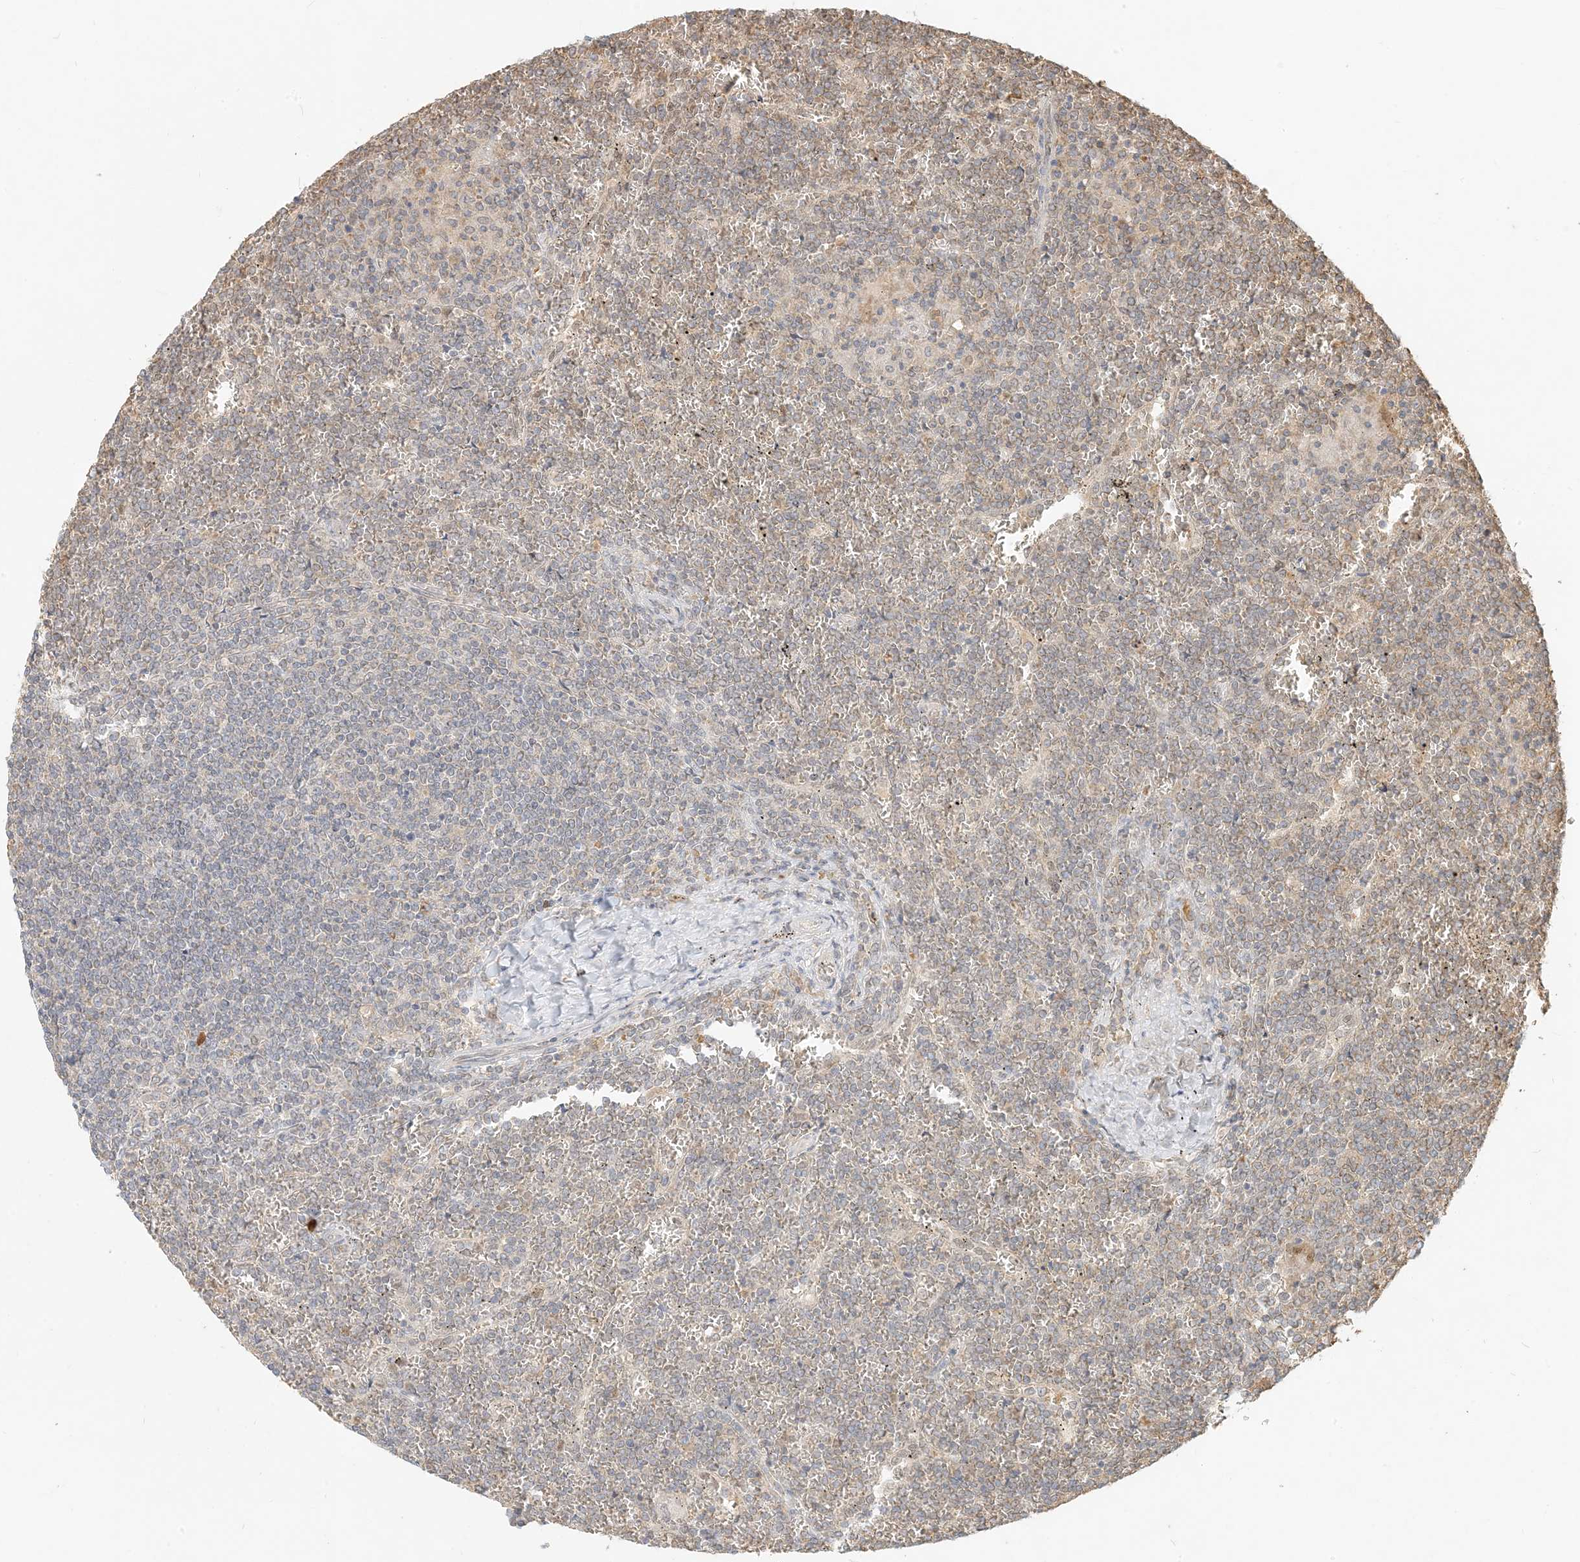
{"staining": {"intensity": "weak", "quantity": "25%-75%", "location": "cytoplasmic/membranous"}, "tissue": "lymphoma", "cell_type": "Tumor cells", "image_type": "cancer", "snomed": [{"axis": "morphology", "description": "Malignant lymphoma, non-Hodgkin's type, Low grade"}, {"axis": "topography", "description": "Spleen"}], "caption": "A high-resolution photomicrograph shows immunohistochemistry staining of low-grade malignant lymphoma, non-Hodgkin's type, which displays weak cytoplasmic/membranous expression in approximately 25%-75% of tumor cells. (Stains: DAB in brown, nuclei in blue, Microscopy: brightfield microscopy at high magnification).", "gene": "MCOLN1", "patient": {"sex": "female", "age": 19}}